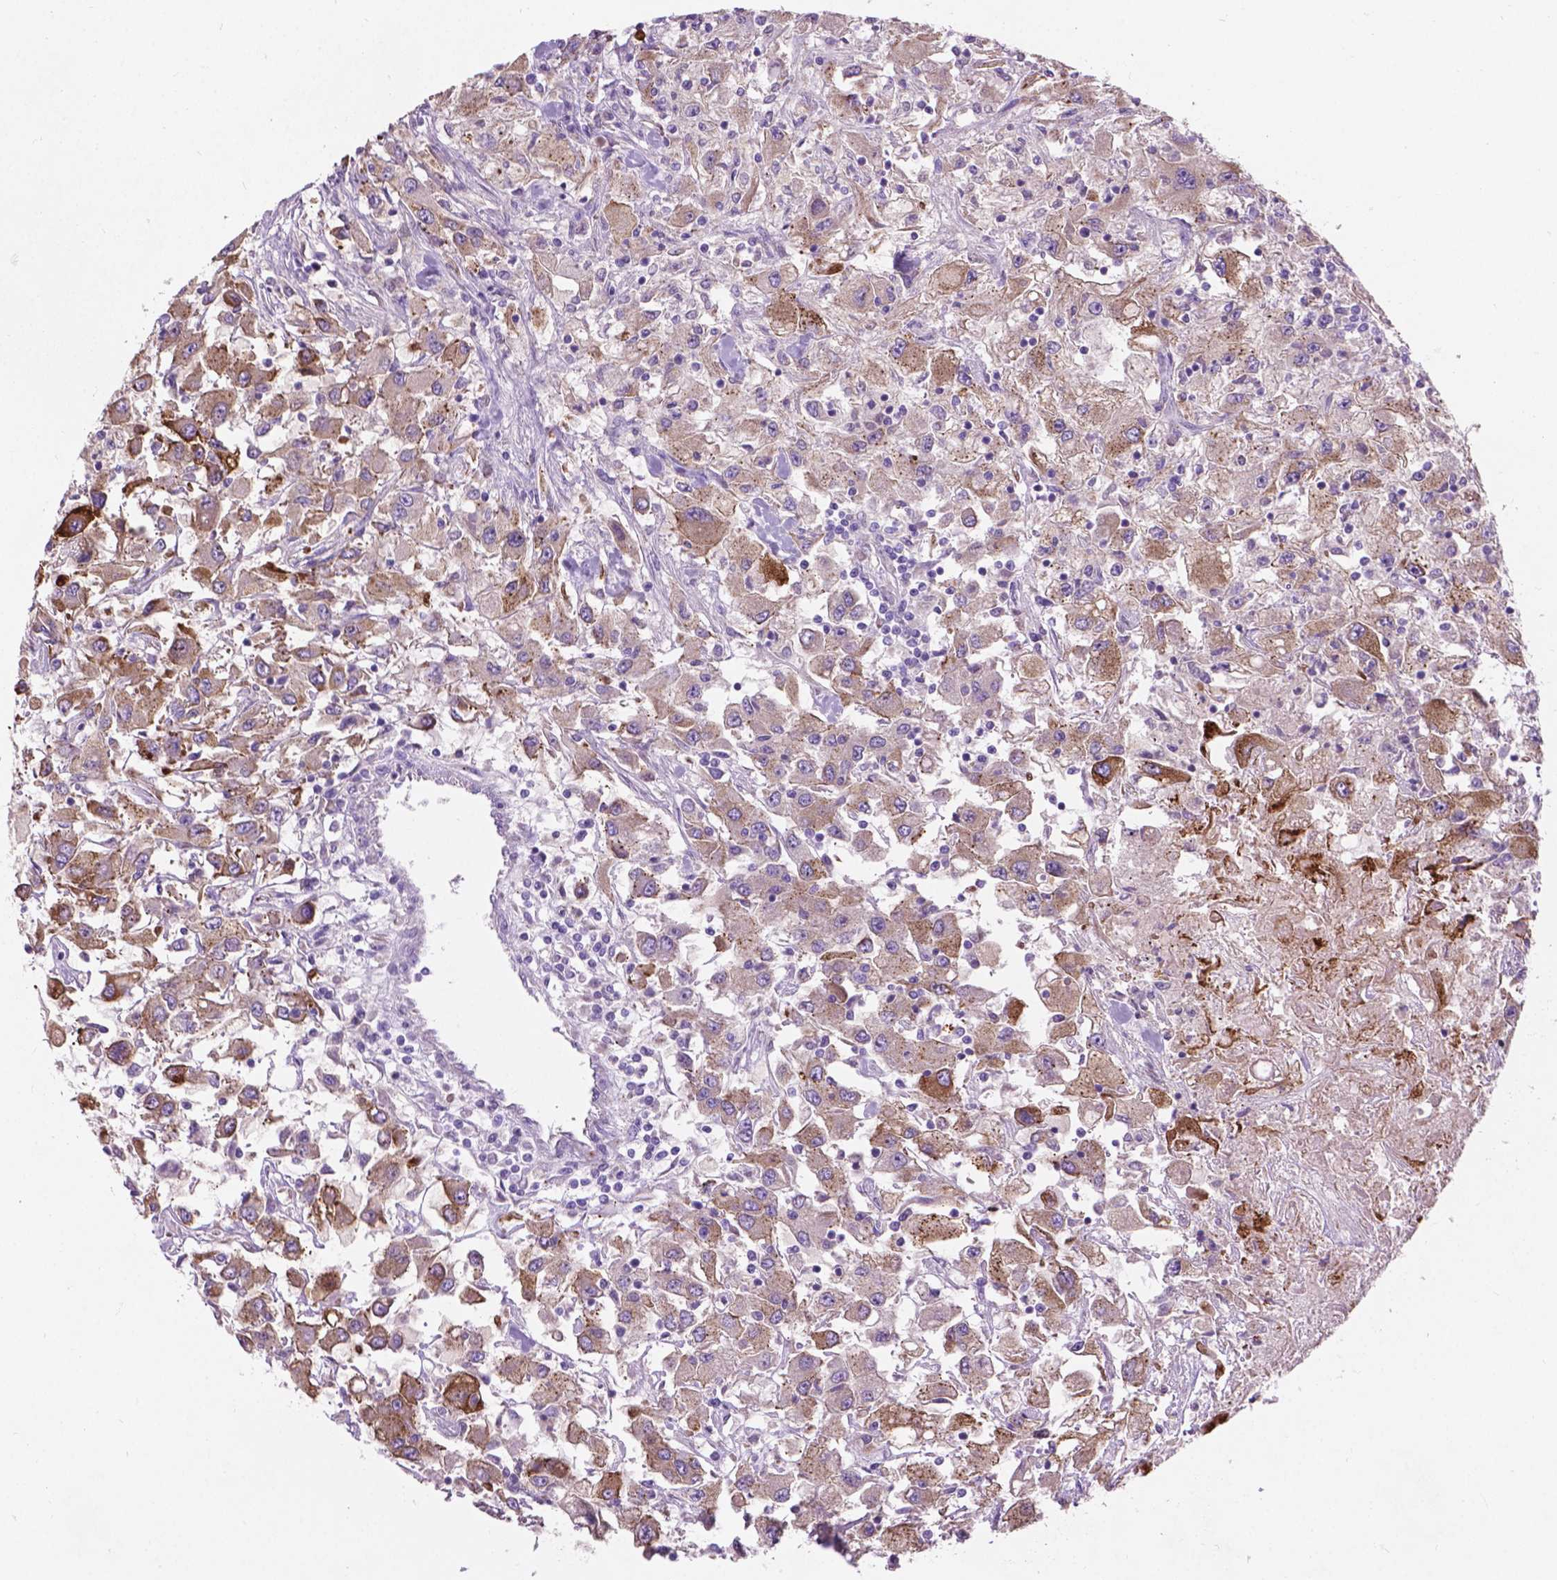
{"staining": {"intensity": "moderate", "quantity": ">75%", "location": "cytoplasmic/membranous"}, "tissue": "renal cancer", "cell_type": "Tumor cells", "image_type": "cancer", "snomed": [{"axis": "morphology", "description": "Adenocarcinoma, NOS"}, {"axis": "topography", "description": "Kidney"}], "caption": "About >75% of tumor cells in renal cancer (adenocarcinoma) exhibit moderate cytoplasmic/membranous protein expression as visualized by brown immunohistochemical staining.", "gene": "NOXO1", "patient": {"sex": "female", "age": 67}}